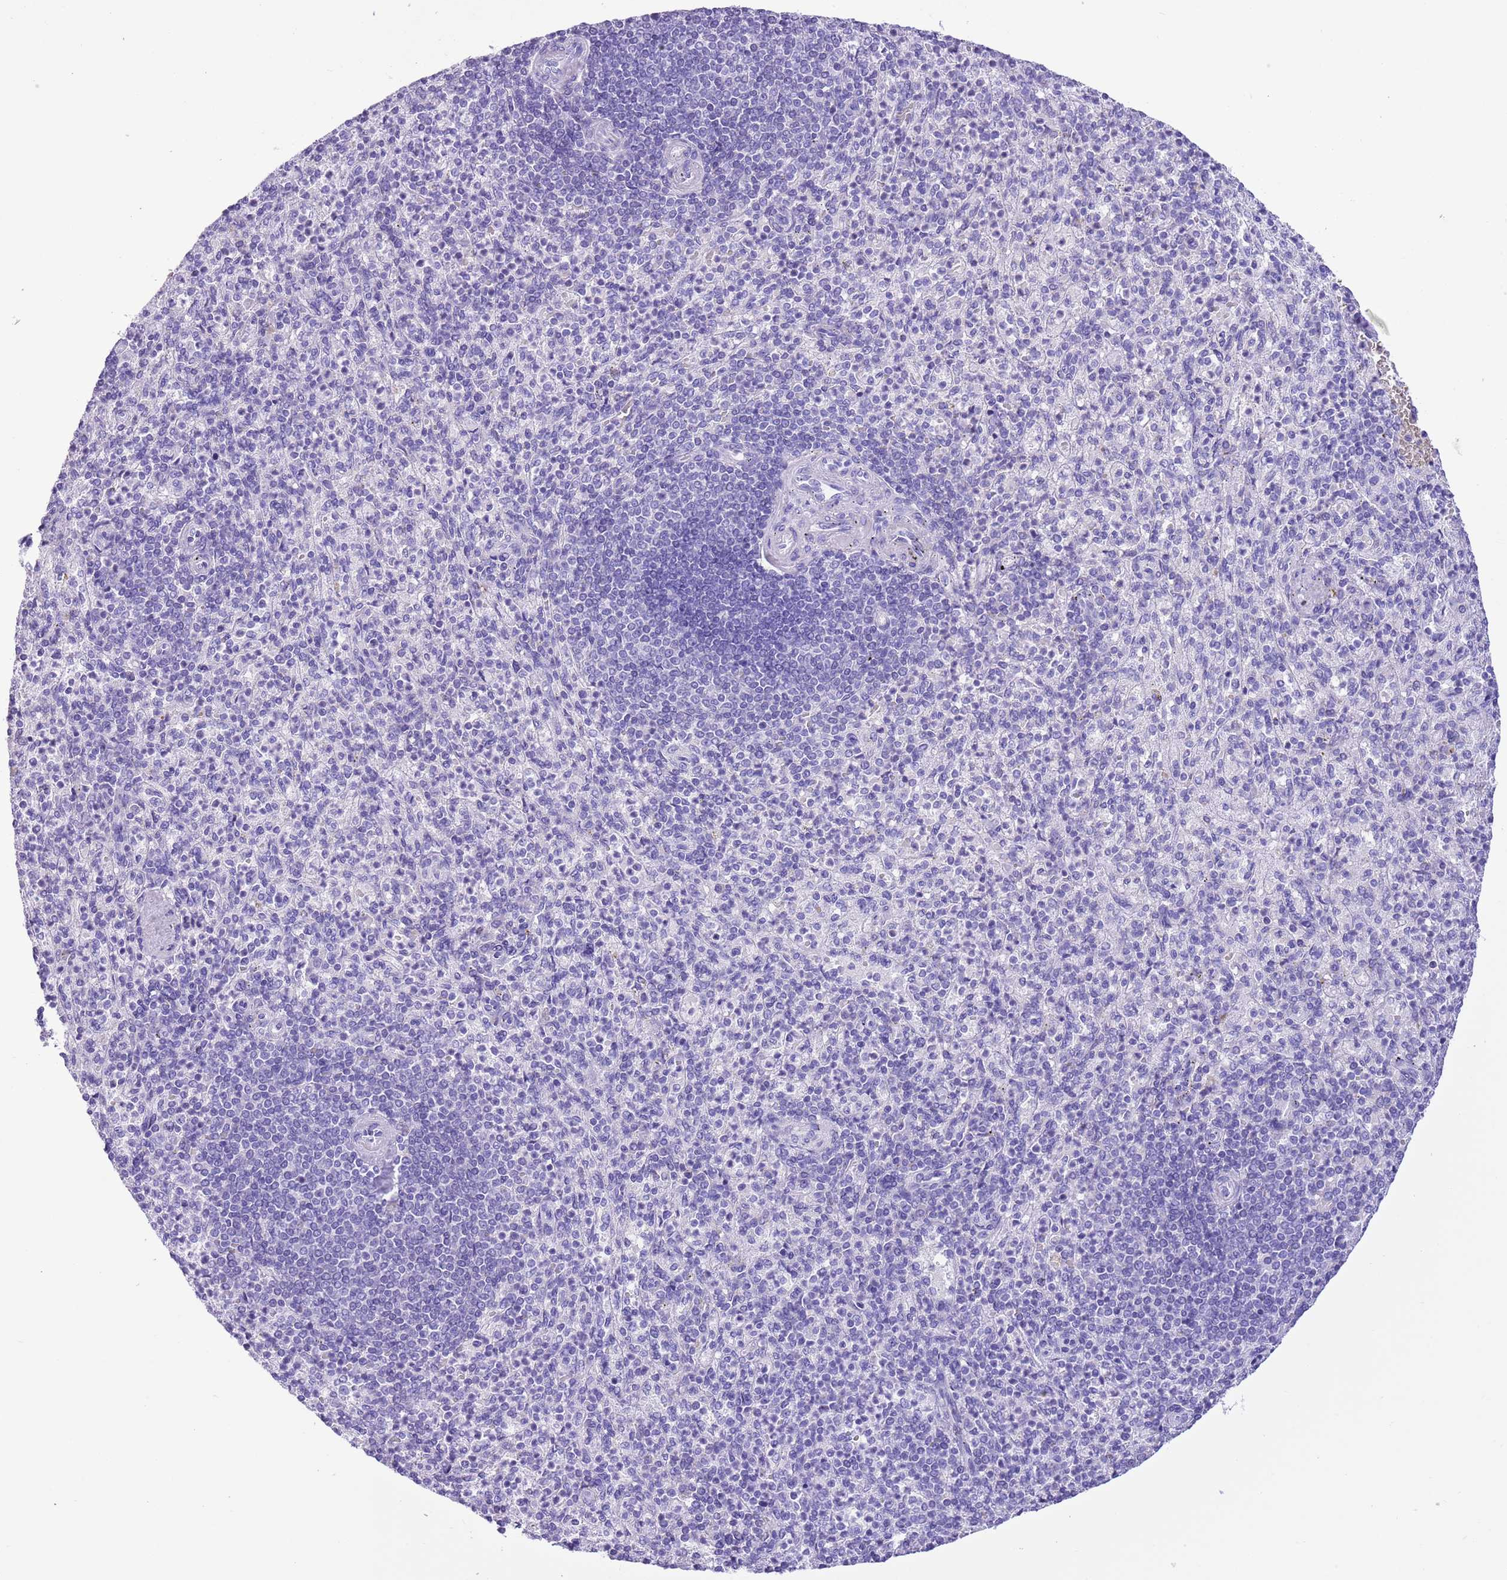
{"staining": {"intensity": "negative", "quantity": "none", "location": "none"}, "tissue": "spleen", "cell_type": "Cells in red pulp", "image_type": "normal", "snomed": [{"axis": "morphology", "description": "Normal tissue, NOS"}, {"axis": "topography", "description": "Spleen"}], "caption": "Immunohistochemistry (IHC) photomicrograph of unremarkable spleen stained for a protein (brown), which displays no expression in cells in red pulp.", "gene": "TBC1D10B", "patient": {"sex": "female", "age": 74}}